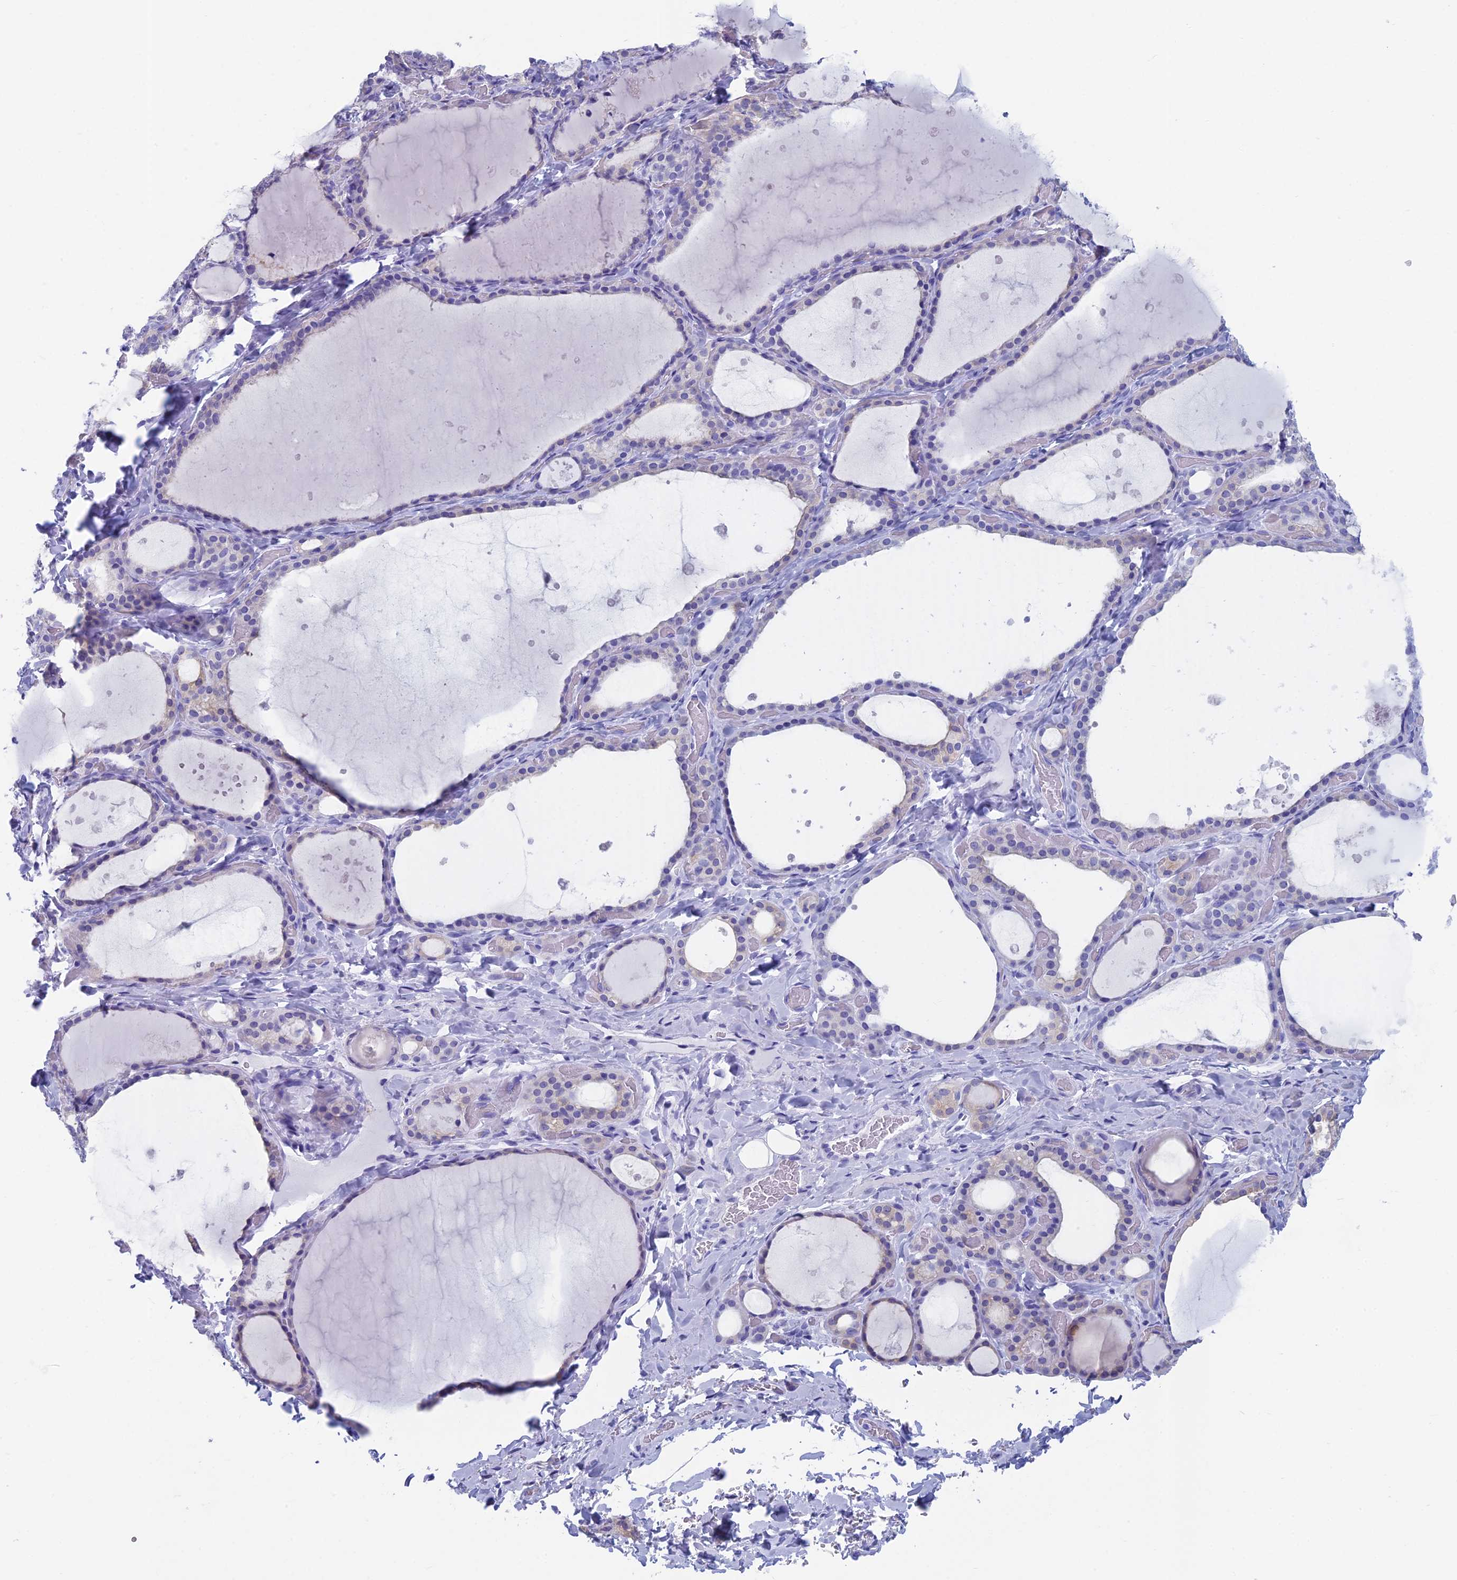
{"staining": {"intensity": "negative", "quantity": "none", "location": "none"}, "tissue": "thyroid gland", "cell_type": "Glandular cells", "image_type": "normal", "snomed": [{"axis": "morphology", "description": "Normal tissue, NOS"}, {"axis": "topography", "description": "Thyroid gland"}], "caption": "DAB (3,3'-diaminobenzidine) immunohistochemical staining of benign thyroid gland reveals no significant expression in glandular cells.", "gene": "CAPS", "patient": {"sex": "female", "age": 44}}